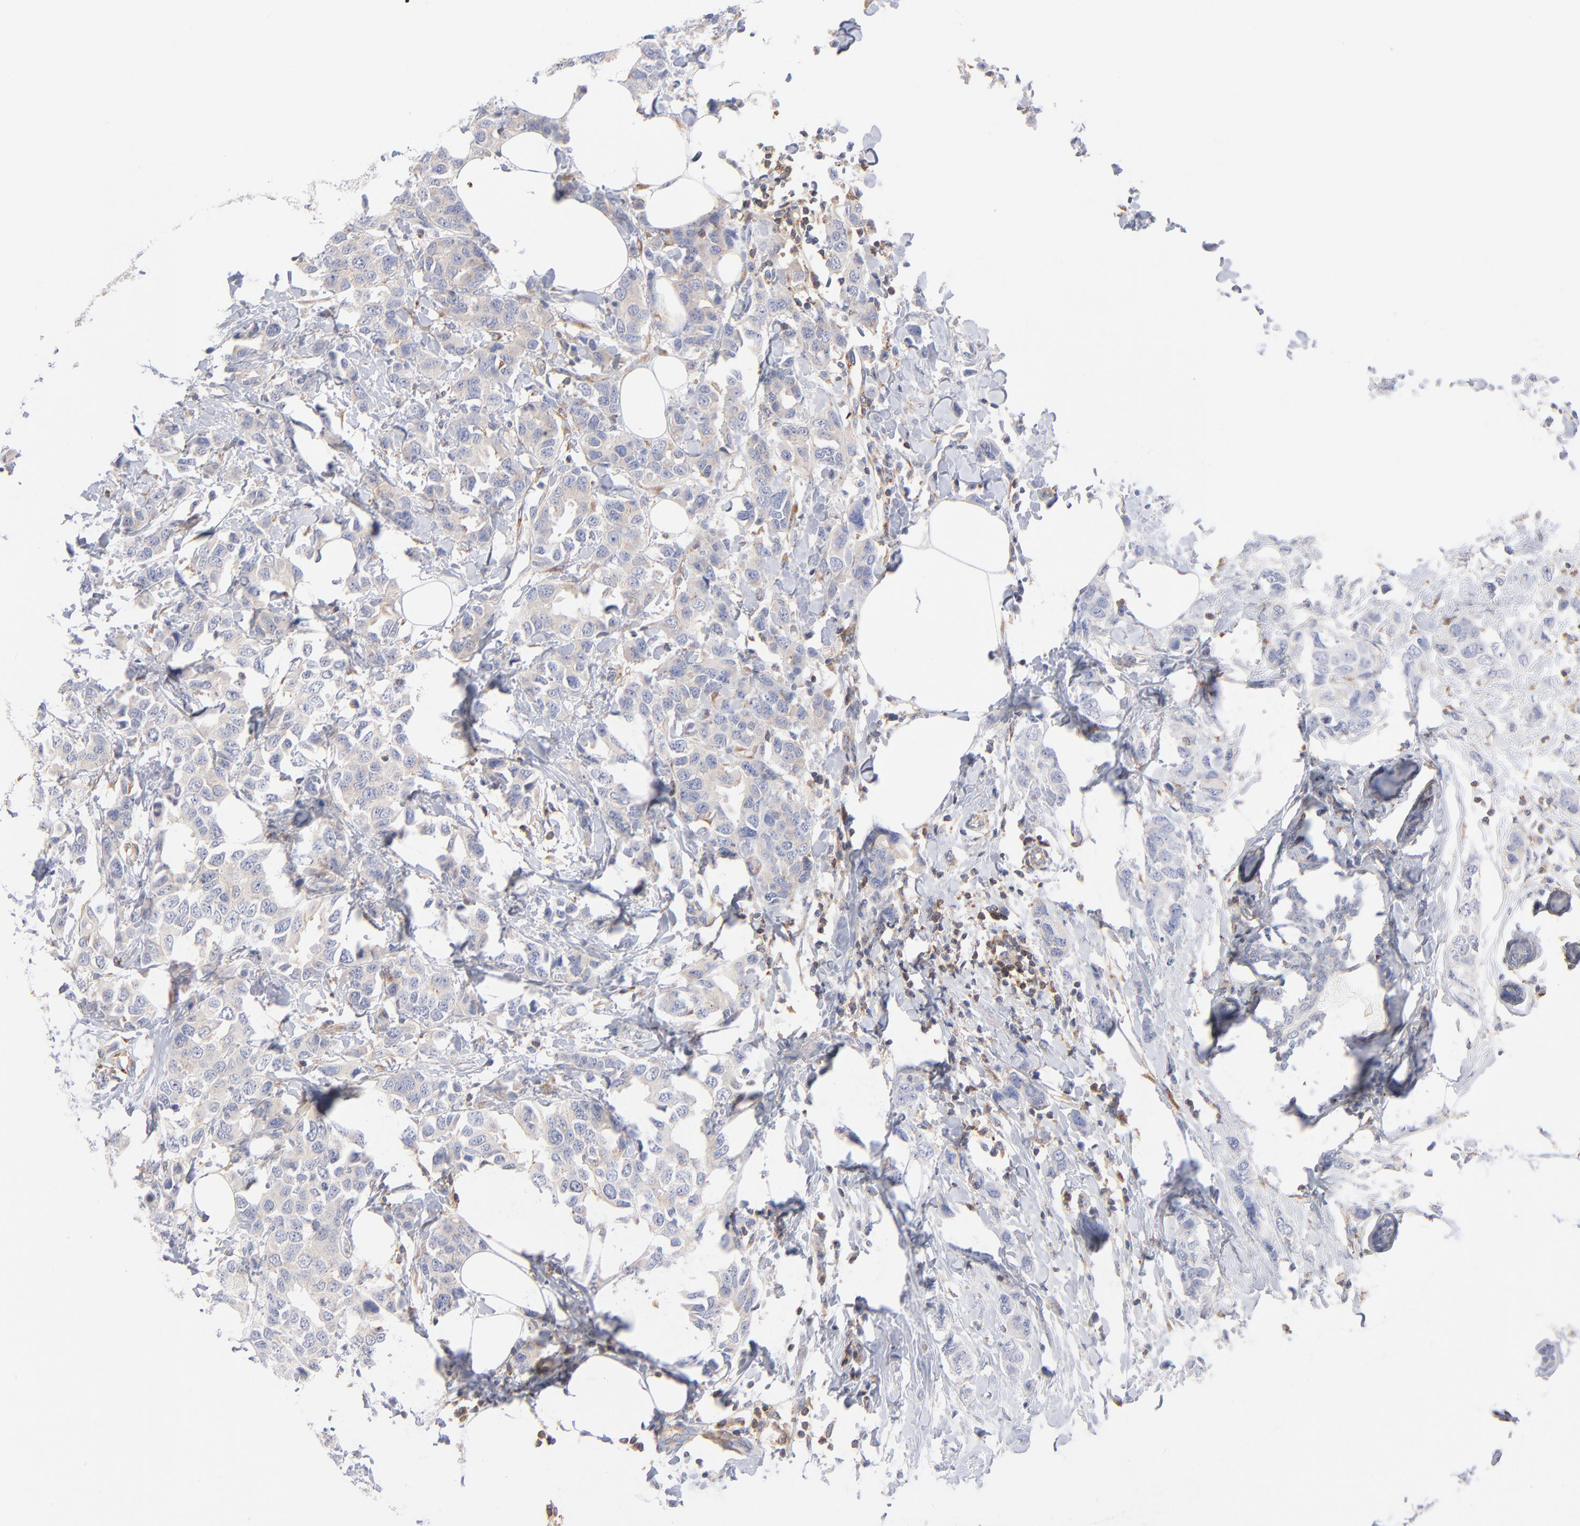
{"staining": {"intensity": "negative", "quantity": "none", "location": "none"}, "tissue": "breast cancer", "cell_type": "Tumor cells", "image_type": "cancer", "snomed": [{"axis": "morphology", "description": "Normal tissue, NOS"}, {"axis": "morphology", "description": "Duct carcinoma"}, {"axis": "topography", "description": "Breast"}], "caption": "Tumor cells show no significant protein staining in breast cancer.", "gene": "SEPTIN6", "patient": {"sex": "female", "age": 50}}